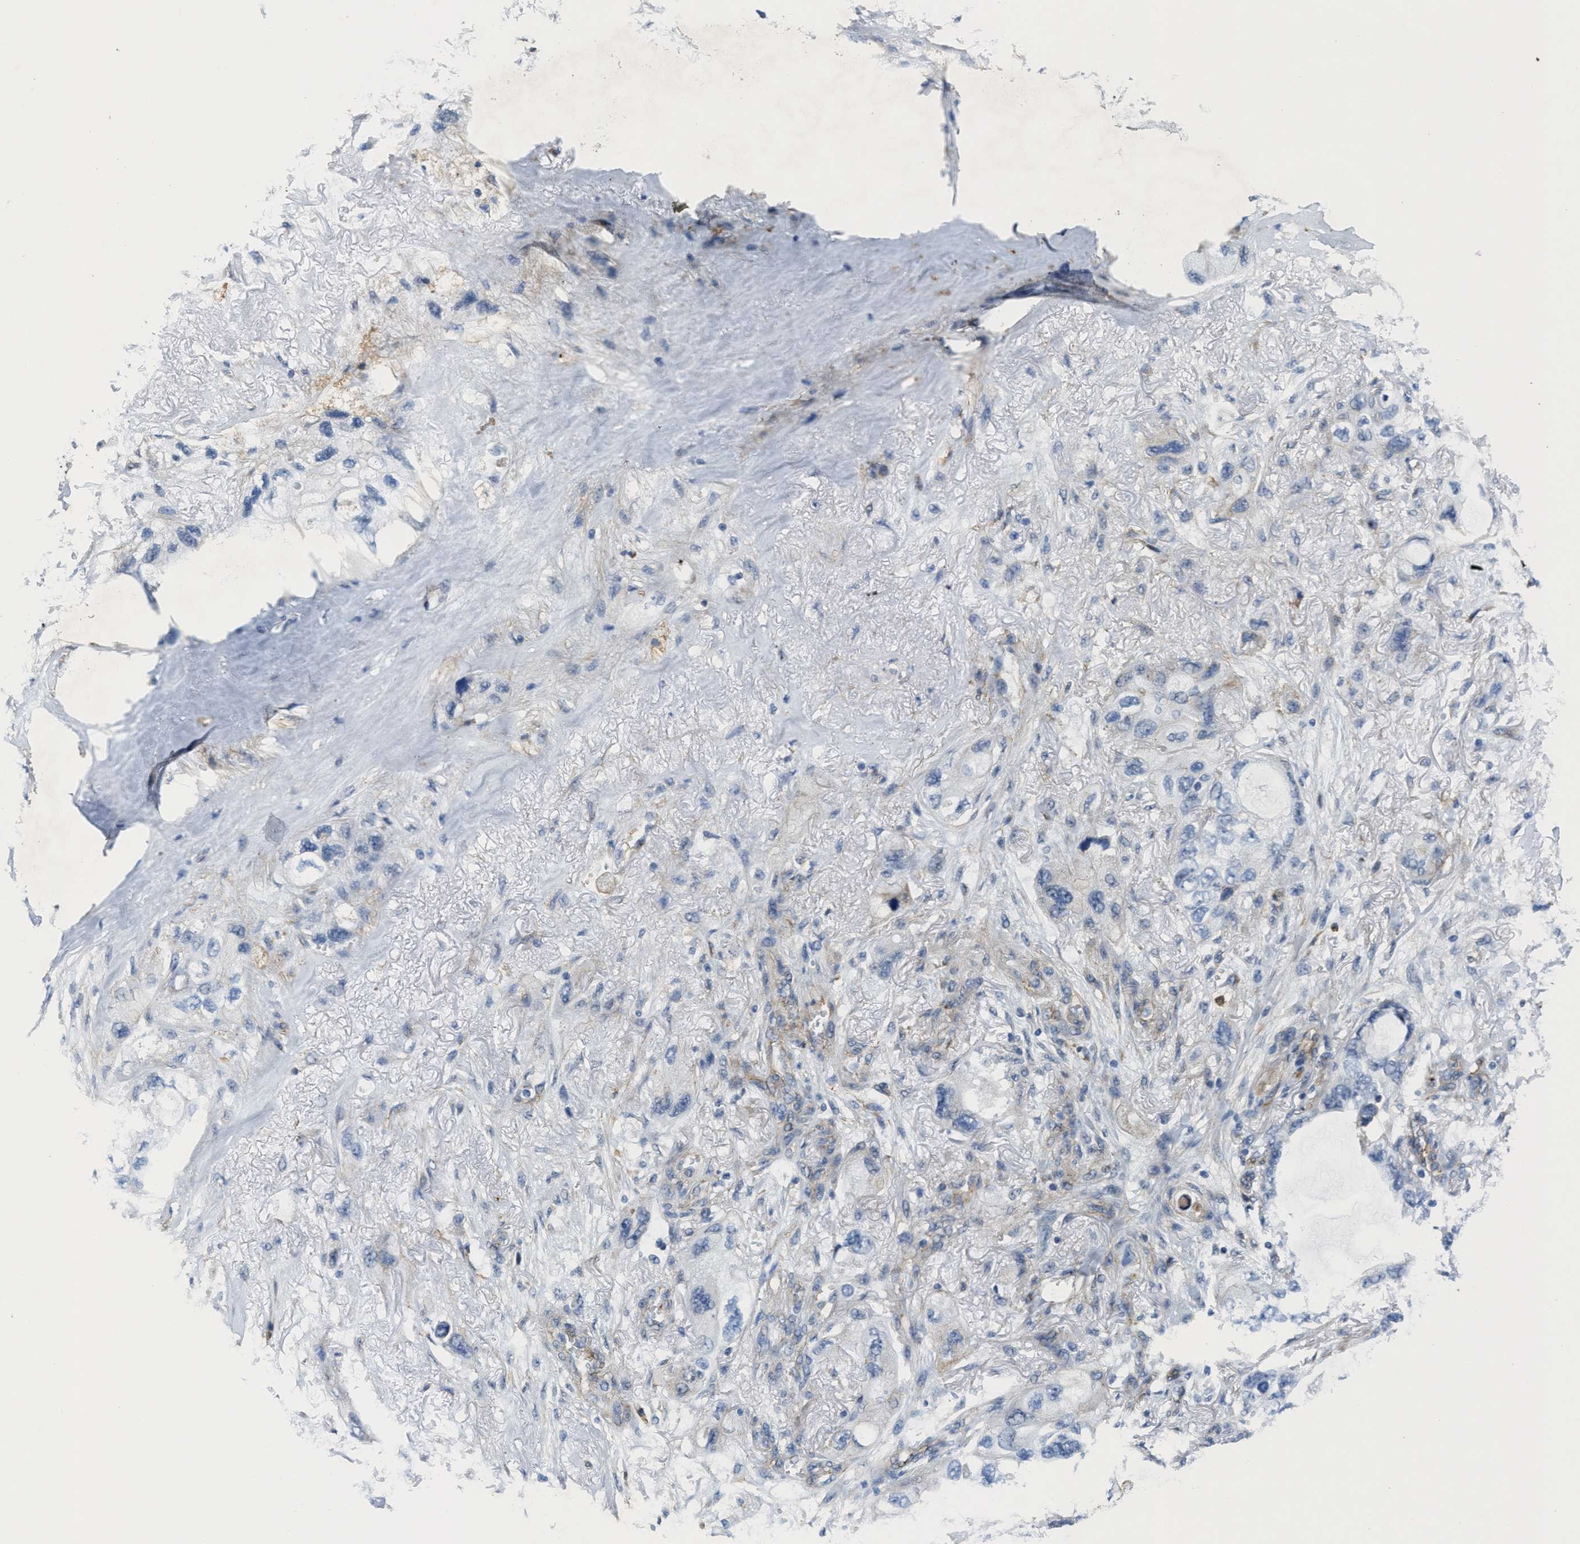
{"staining": {"intensity": "negative", "quantity": "none", "location": "none"}, "tissue": "lung cancer", "cell_type": "Tumor cells", "image_type": "cancer", "snomed": [{"axis": "morphology", "description": "Squamous cell carcinoma, NOS"}, {"axis": "topography", "description": "Lung"}], "caption": "IHC photomicrograph of neoplastic tissue: lung squamous cell carcinoma stained with DAB (3,3'-diaminobenzidine) reveals no significant protein expression in tumor cells. (Stains: DAB (3,3'-diaminobenzidine) IHC with hematoxylin counter stain, Microscopy: brightfield microscopy at high magnification).", "gene": "NAB1", "patient": {"sex": "female", "age": 73}}